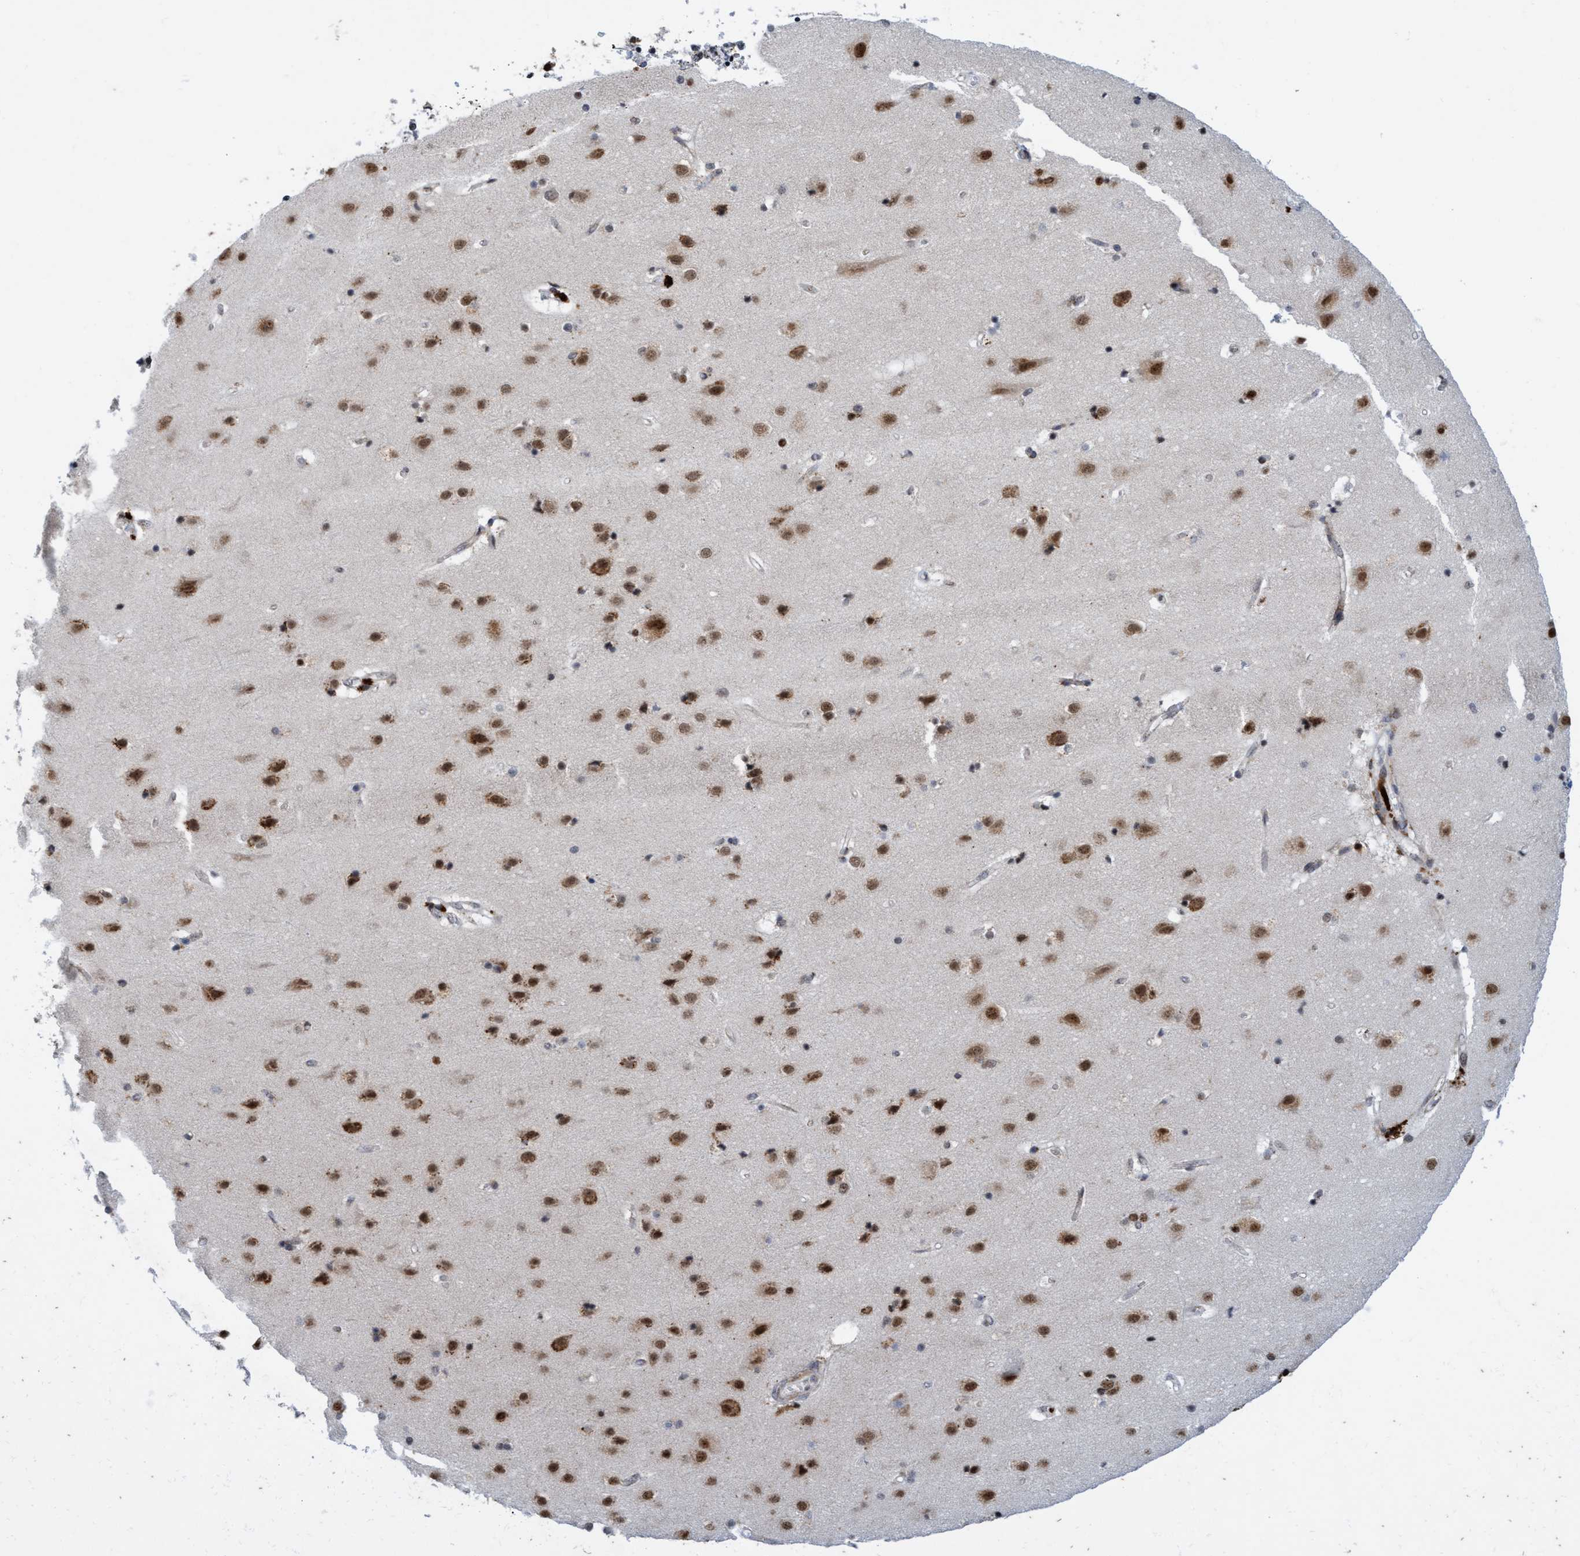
{"staining": {"intensity": "moderate", "quantity": "25%-75%", "location": "nuclear"}, "tissue": "cerebral cortex", "cell_type": "Endothelial cells", "image_type": "normal", "snomed": [{"axis": "morphology", "description": "Normal tissue, NOS"}, {"axis": "topography", "description": "Cerebral cortex"}], "caption": "Protein analysis of normal cerebral cortex reveals moderate nuclear expression in approximately 25%-75% of endothelial cells.", "gene": "GLT6D1", "patient": {"sex": "male", "age": 54}}